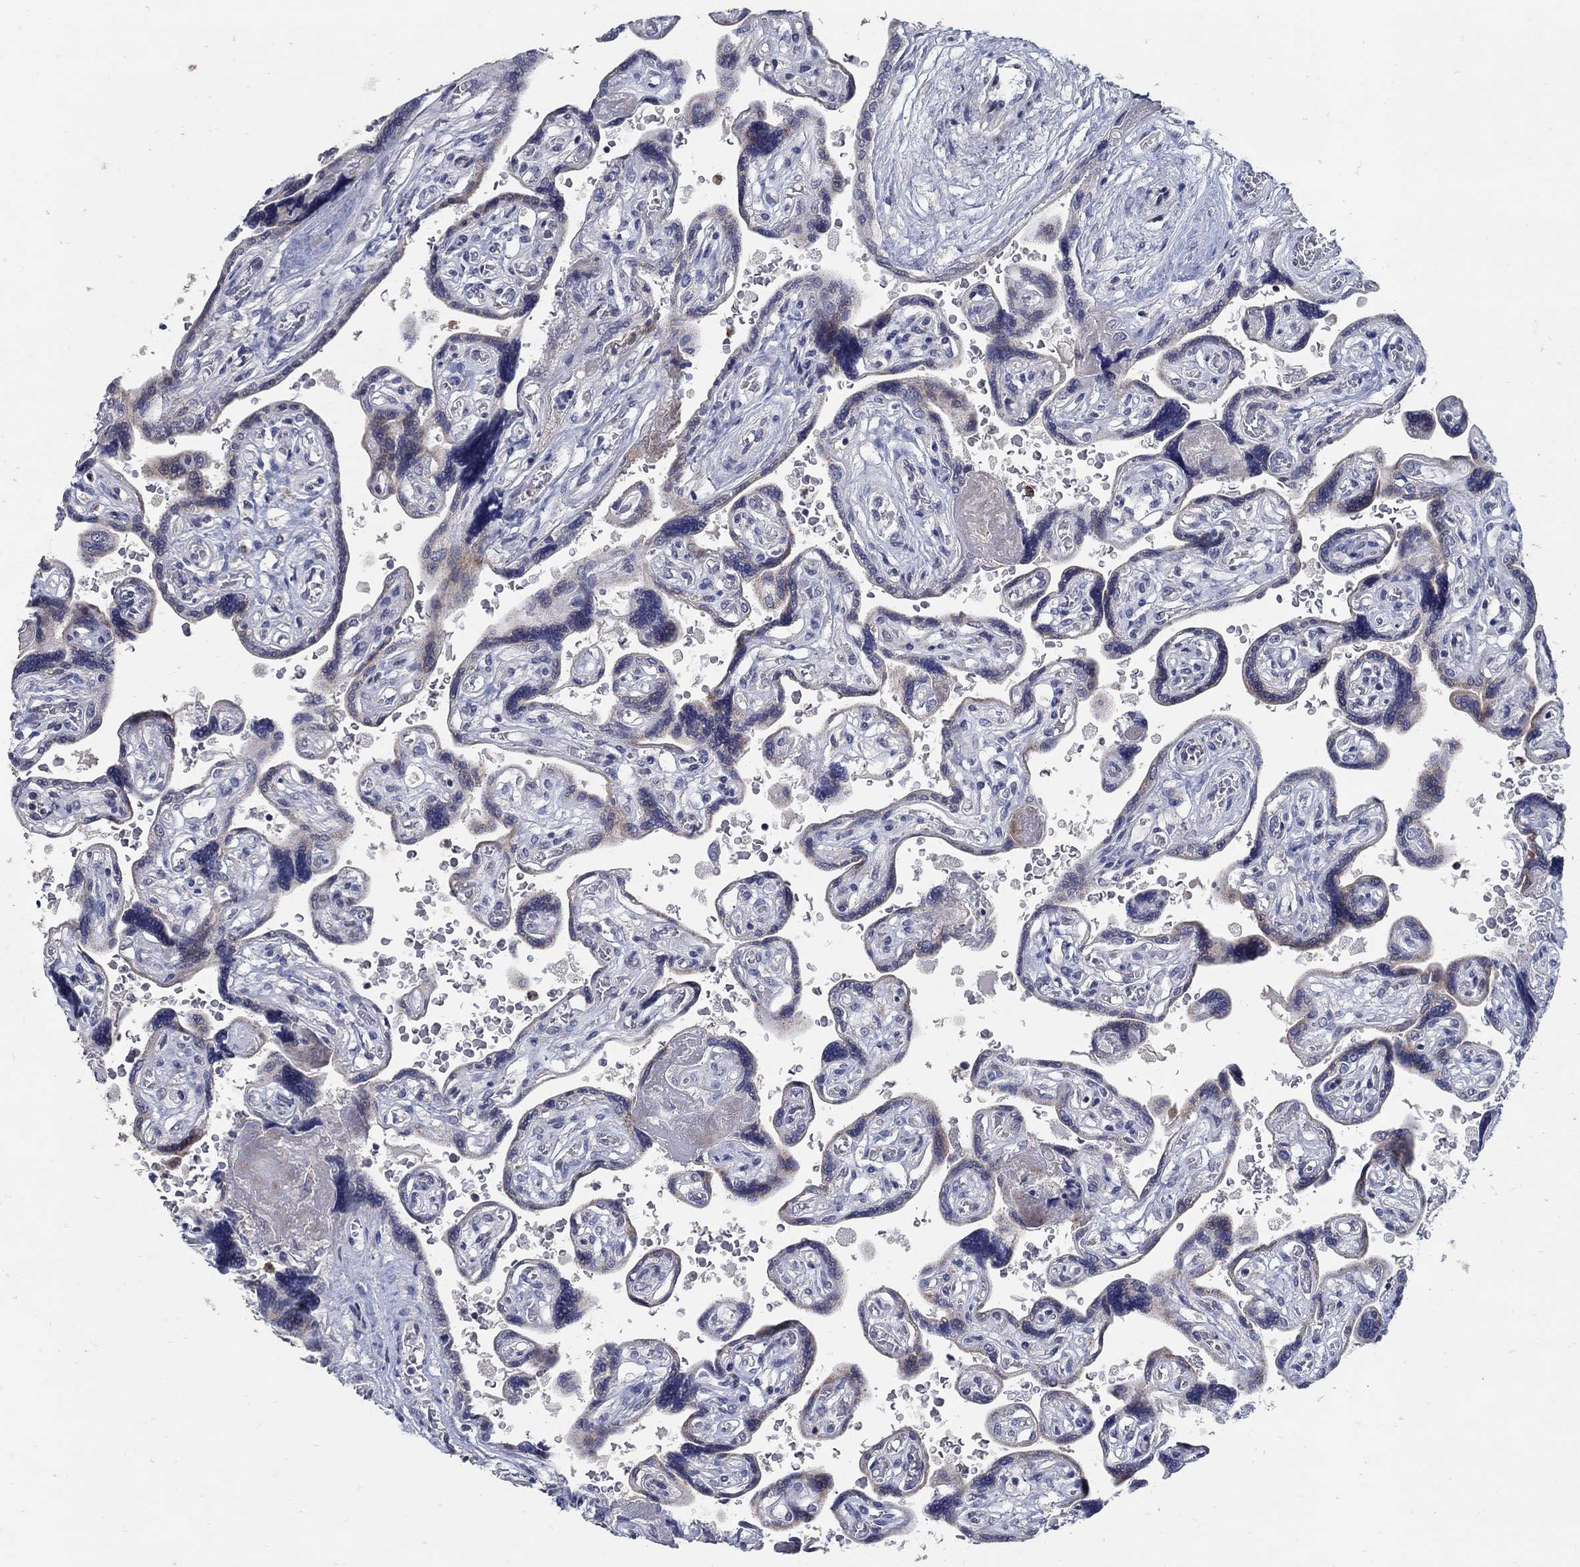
{"staining": {"intensity": "negative", "quantity": "none", "location": "none"}, "tissue": "placenta", "cell_type": "Decidual cells", "image_type": "normal", "snomed": [{"axis": "morphology", "description": "Normal tissue, NOS"}, {"axis": "topography", "description": "Placenta"}], "caption": "Decidual cells show no significant protein expression in normal placenta. (DAB (3,3'-diaminobenzidine) immunohistochemistry (IHC) with hematoxylin counter stain).", "gene": "HMX2", "patient": {"sex": "female", "age": 32}}